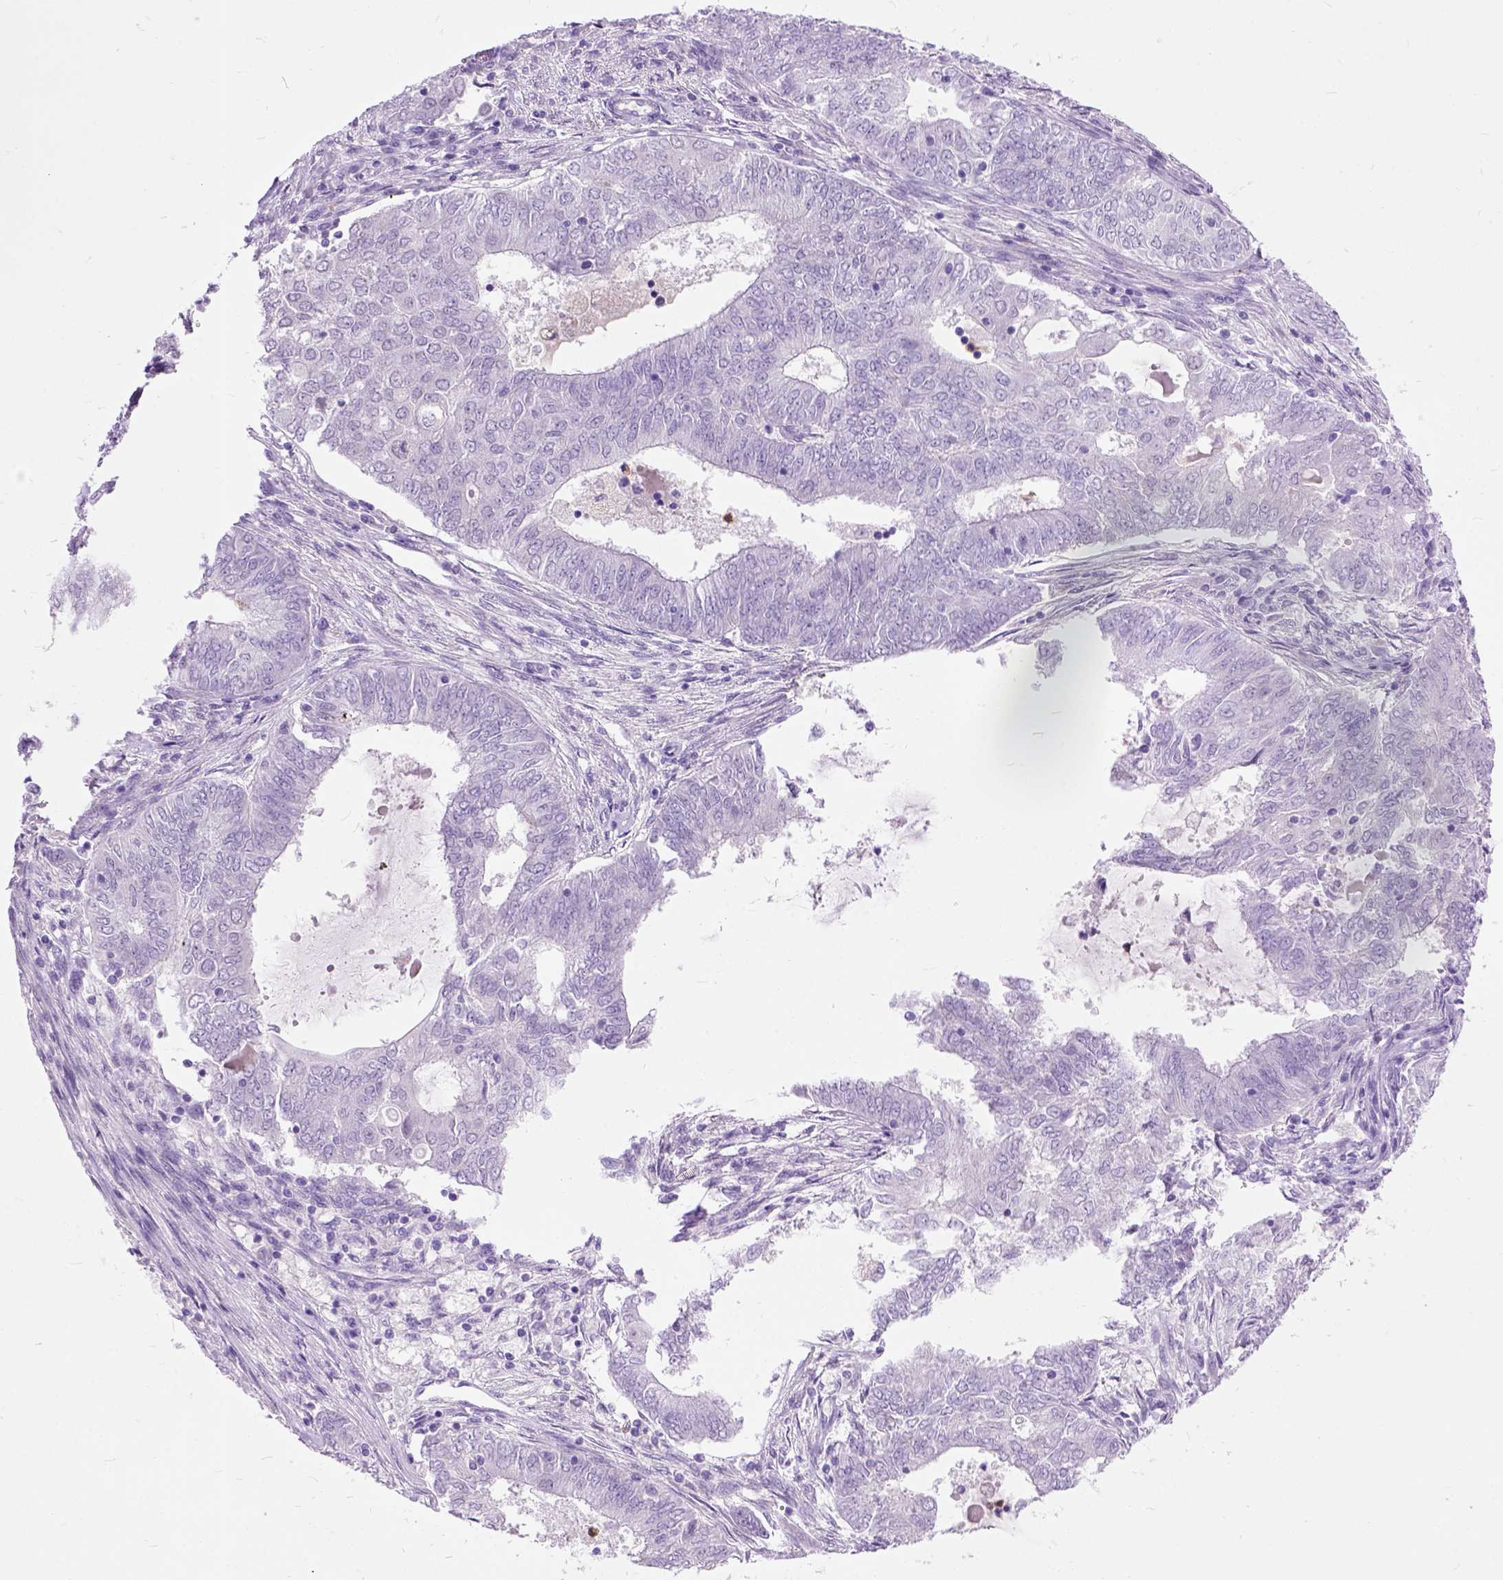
{"staining": {"intensity": "negative", "quantity": "none", "location": "none"}, "tissue": "endometrial cancer", "cell_type": "Tumor cells", "image_type": "cancer", "snomed": [{"axis": "morphology", "description": "Adenocarcinoma, NOS"}, {"axis": "topography", "description": "Endometrium"}], "caption": "Tumor cells show no significant protein expression in adenocarcinoma (endometrial).", "gene": "MAPT", "patient": {"sex": "female", "age": 62}}